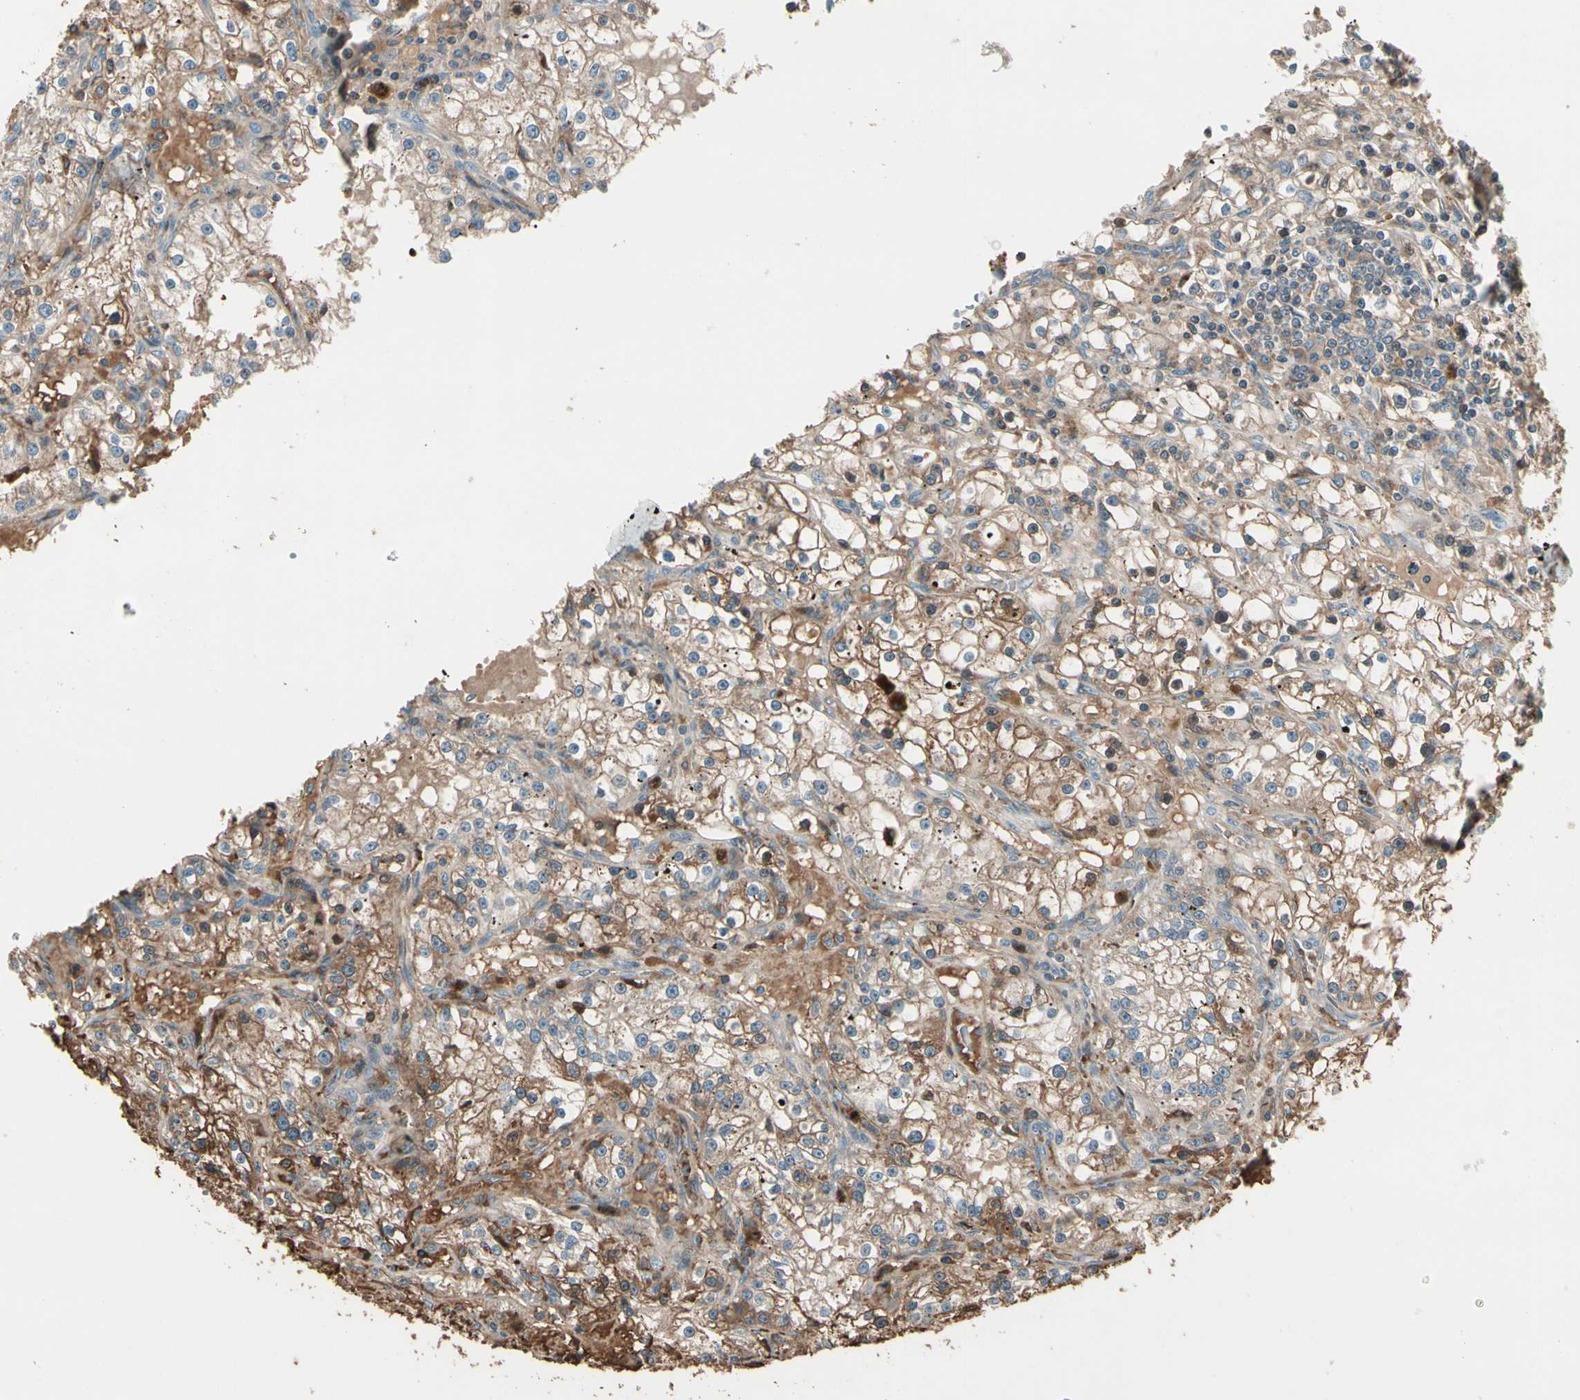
{"staining": {"intensity": "moderate", "quantity": ">75%", "location": "cytoplasmic/membranous"}, "tissue": "renal cancer", "cell_type": "Tumor cells", "image_type": "cancer", "snomed": [{"axis": "morphology", "description": "Adenocarcinoma, NOS"}, {"axis": "topography", "description": "Kidney"}], "caption": "There is medium levels of moderate cytoplasmic/membranous positivity in tumor cells of adenocarcinoma (renal), as demonstrated by immunohistochemical staining (brown color).", "gene": "STX11", "patient": {"sex": "male", "age": 56}}